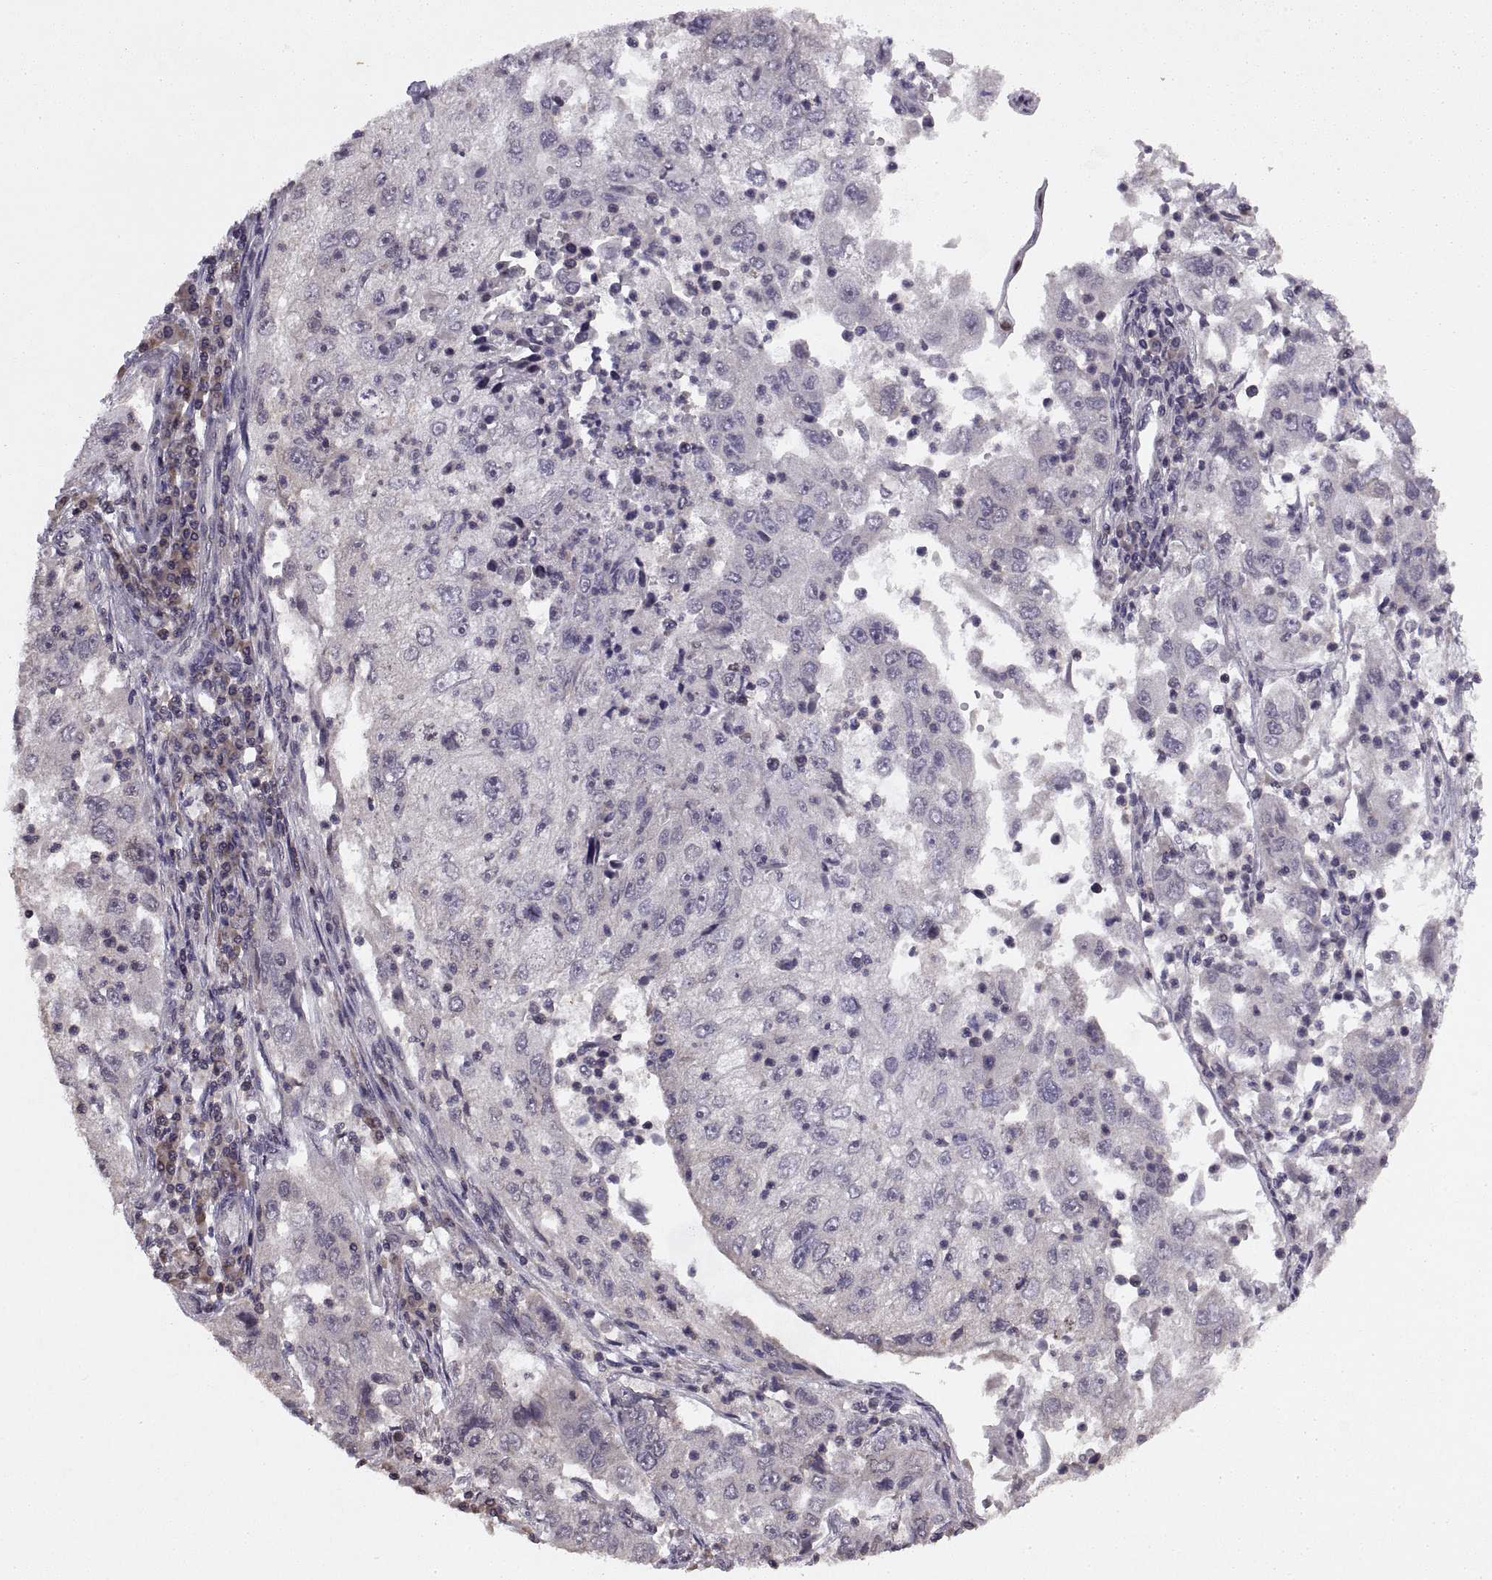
{"staining": {"intensity": "negative", "quantity": "none", "location": "none"}, "tissue": "cervical cancer", "cell_type": "Tumor cells", "image_type": "cancer", "snomed": [{"axis": "morphology", "description": "Squamous cell carcinoma, NOS"}, {"axis": "topography", "description": "Cervix"}], "caption": "The IHC micrograph has no significant staining in tumor cells of cervical squamous cell carcinoma tissue.", "gene": "INTS3", "patient": {"sex": "female", "age": 36}}